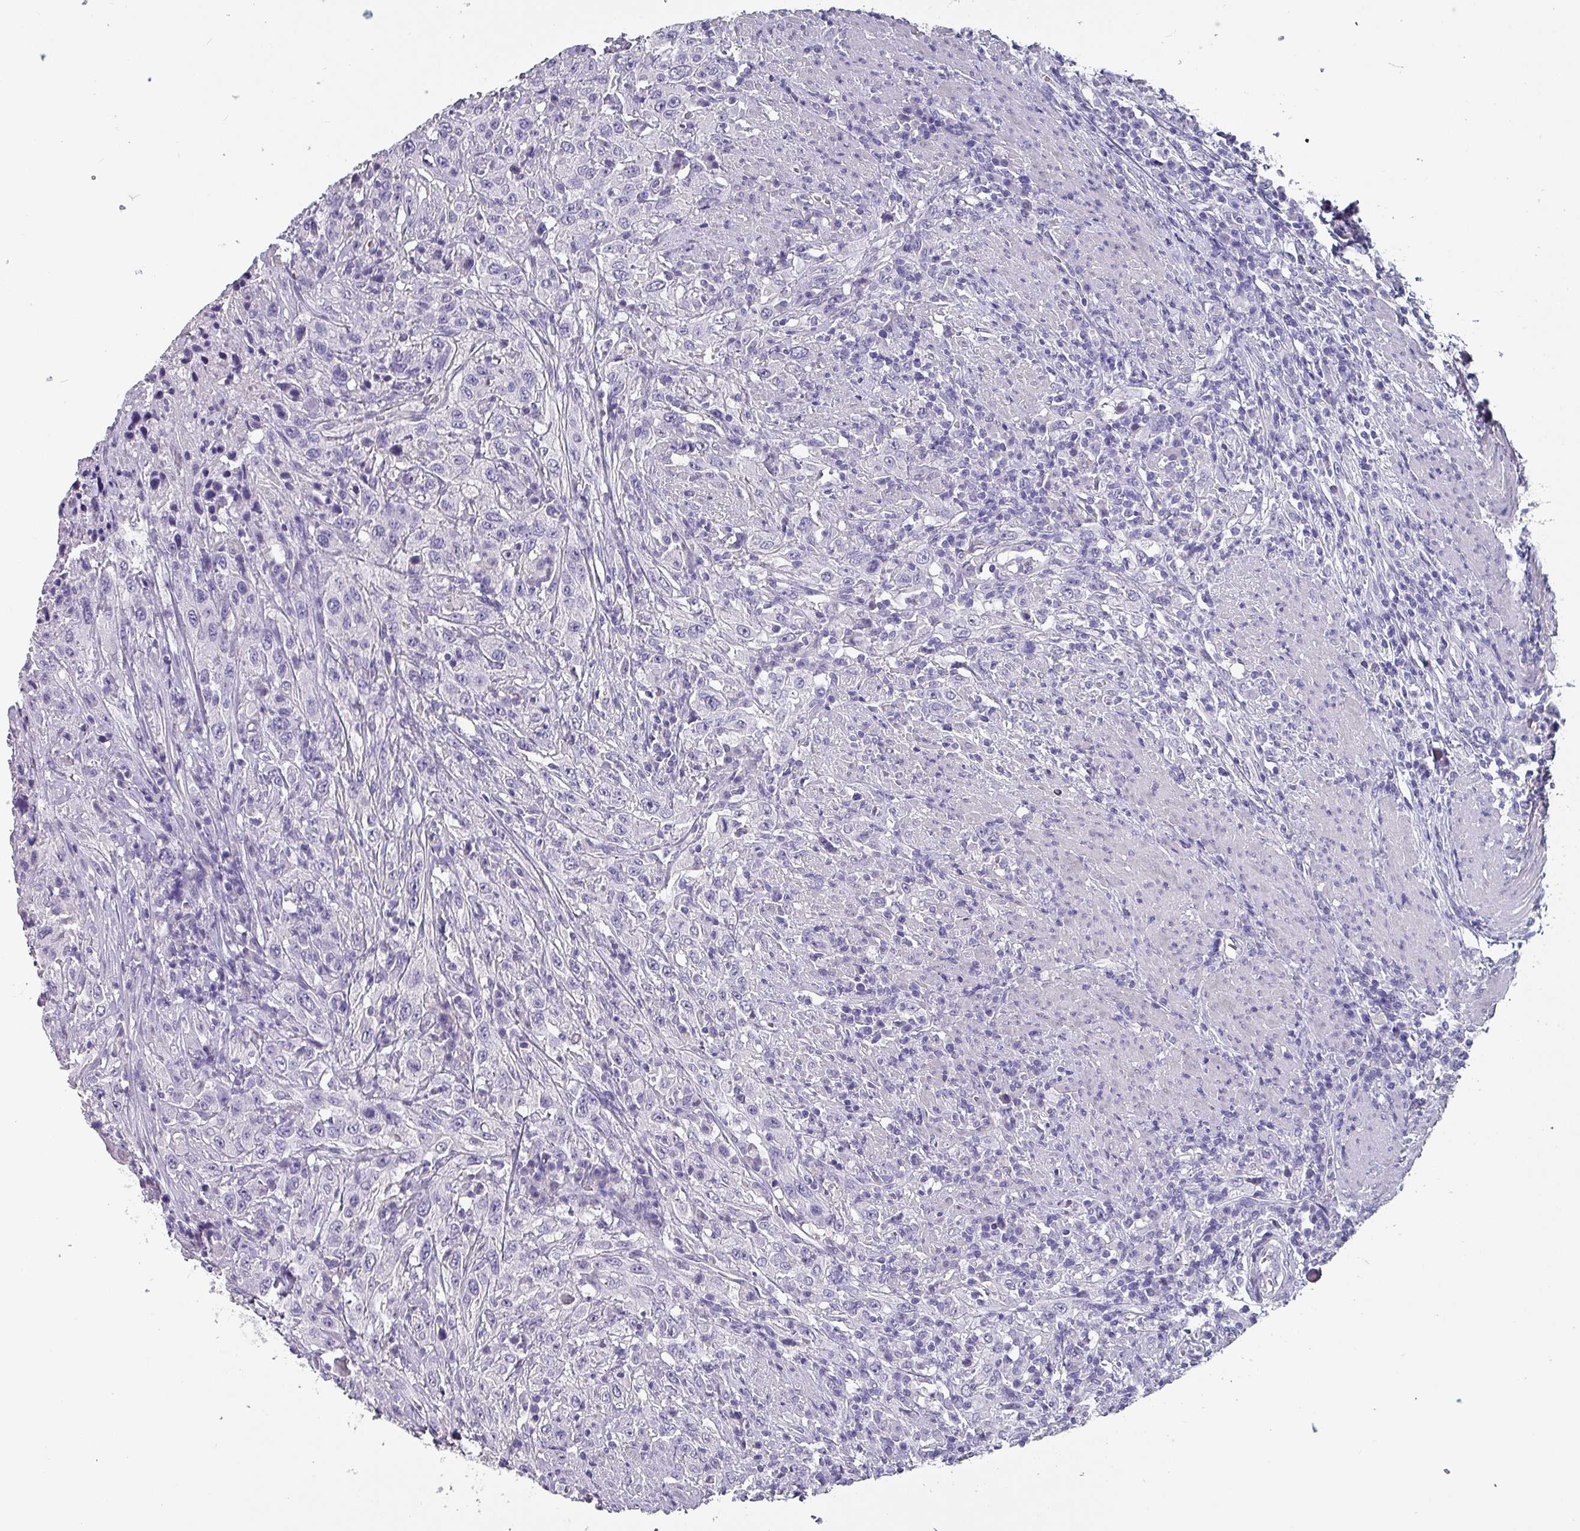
{"staining": {"intensity": "negative", "quantity": "none", "location": "none"}, "tissue": "urothelial cancer", "cell_type": "Tumor cells", "image_type": "cancer", "snomed": [{"axis": "morphology", "description": "Urothelial carcinoma, High grade"}, {"axis": "topography", "description": "Urinary bladder"}], "caption": "Immunohistochemistry (IHC) of high-grade urothelial carcinoma shows no expression in tumor cells.", "gene": "INS-IGF2", "patient": {"sex": "male", "age": 61}}